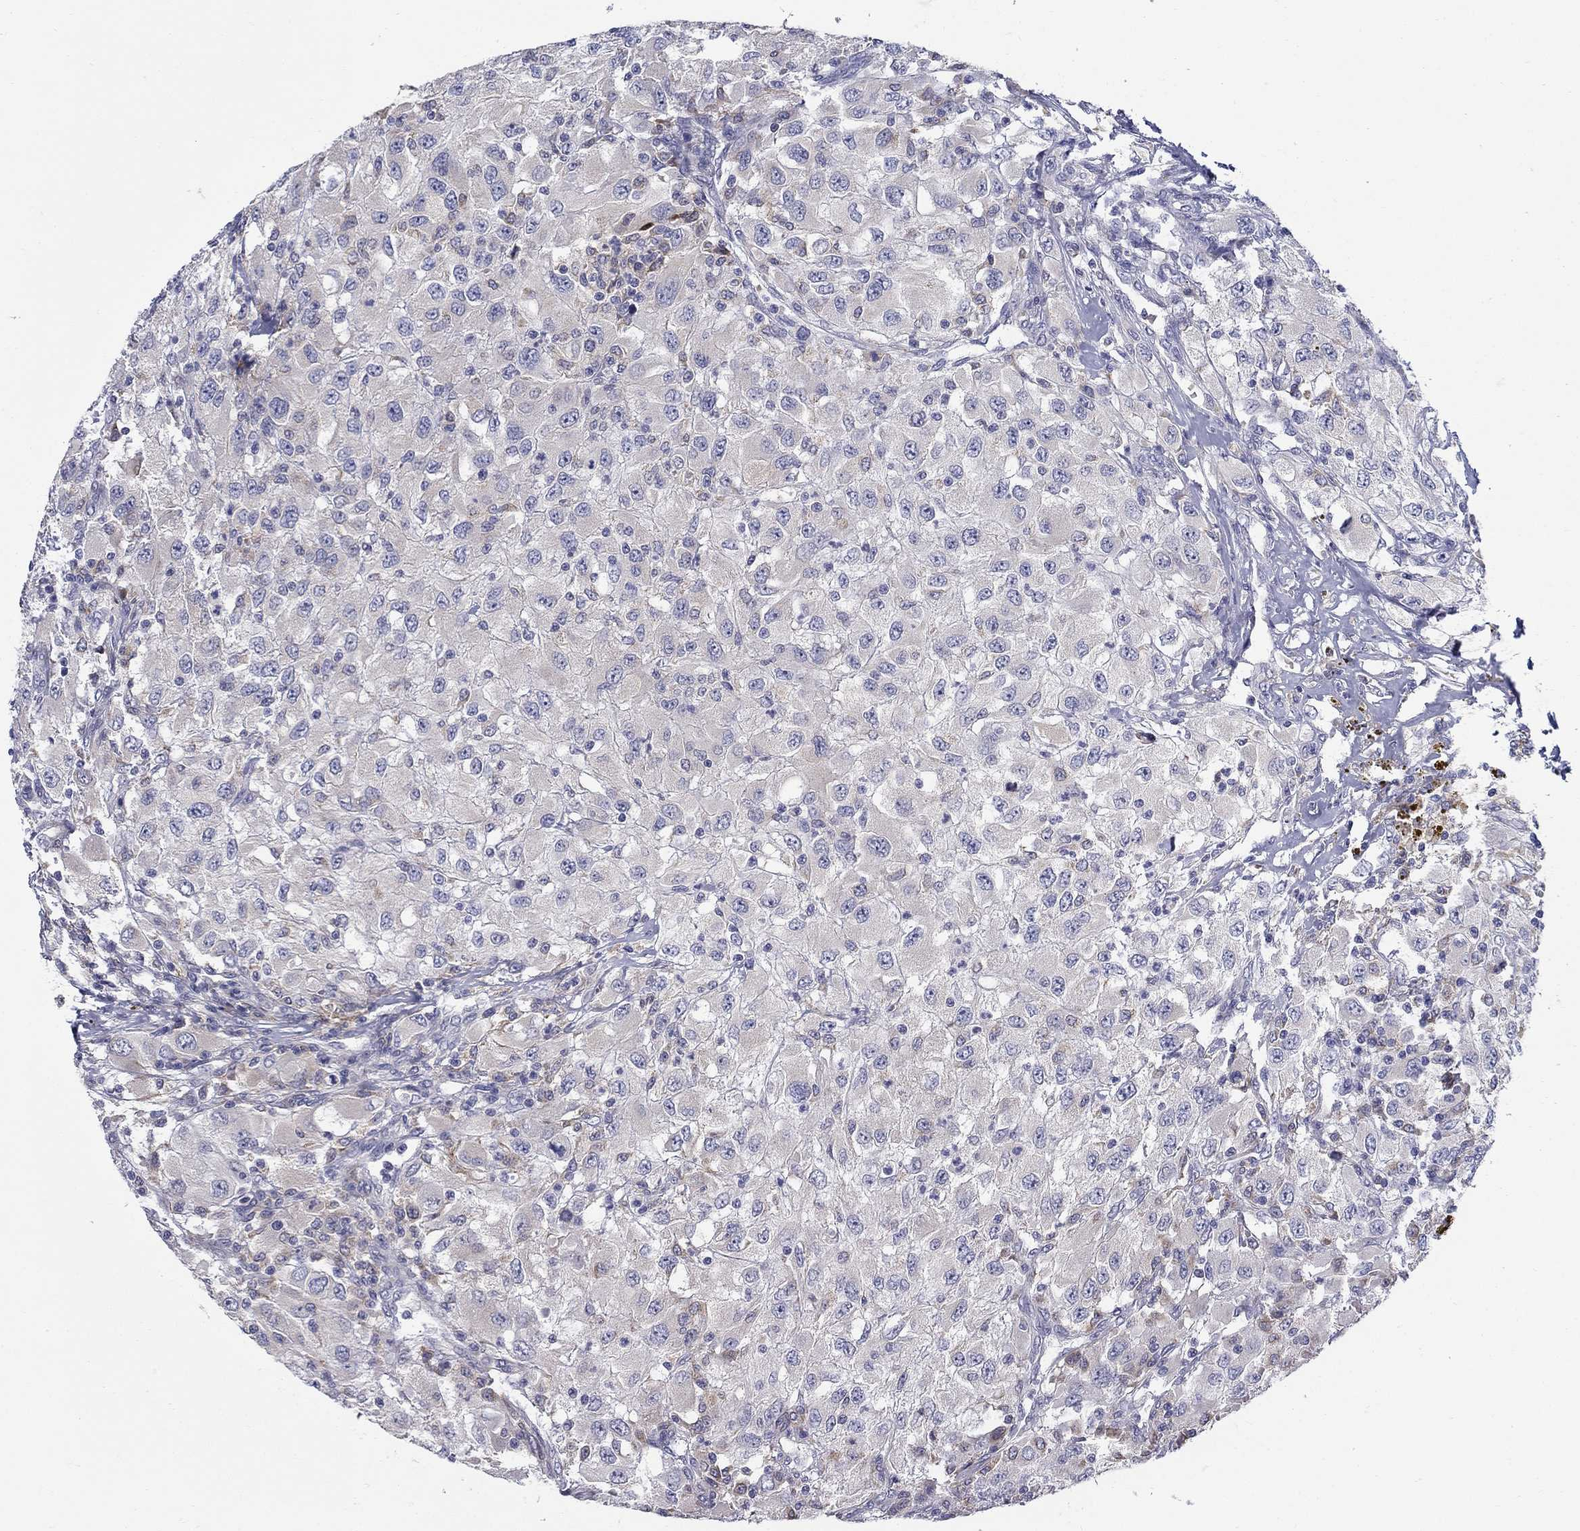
{"staining": {"intensity": "negative", "quantity": "none", "location": "none"}, "tissue": "renal cancer", "cell_type": "Tumor cells", "image_type": "cancer", "snomed": [{"axis": "morphology", "description": "Adenocarcinoma, NOS"}, {"axis": "topography", "description": "Kidney"}], "caption": "Adenocarcinoma (renal) was stained to show a protein in brown. There is no significant expression in tumor cells.", "gene": "QRFPR", "patient": {"sex": "female", "age": 67}}